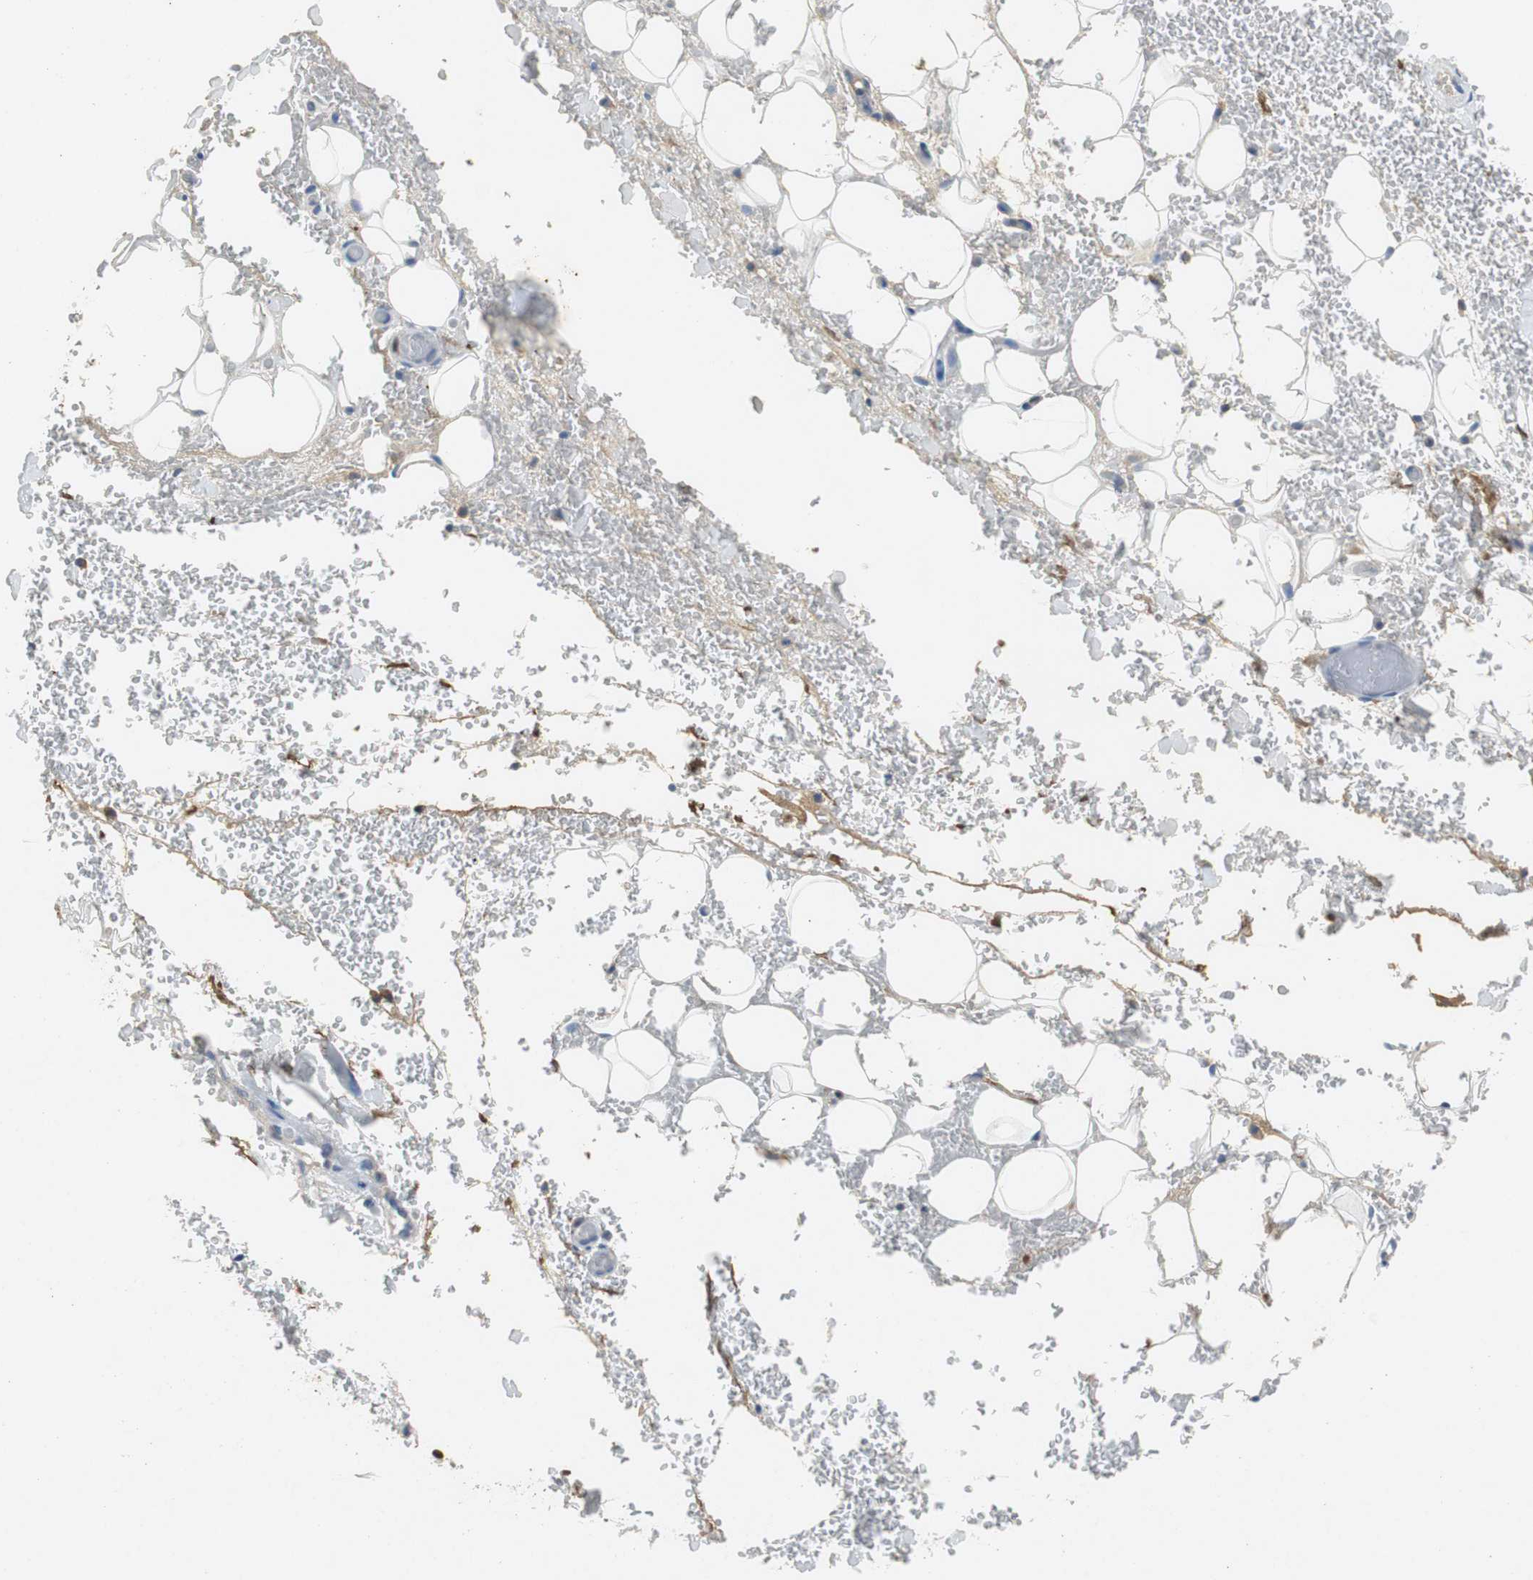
{"staining": {"intensity": "weak", "quantity": "25%-75%", "location": "cytoplasmic/membranous"}, "tissue": "adipose tissue", "cell_type": "Adipocytes", "image_type": "normal", "snomed": [{"axis": "morphology", "description": "Normal tissue, NOS"}, {"axis": "morphology", "description": "Inflammation, NOS"}, {"axis": "topography", "description": "Breast"}], "caption": "Adipose tissue stained with a brown dye reveals weak cytoplasmic/membranous positive positivity in about 25%-75% of adipocytes.", "gene": "ORM1", "patient": {"sex": "female", "age": 65}}